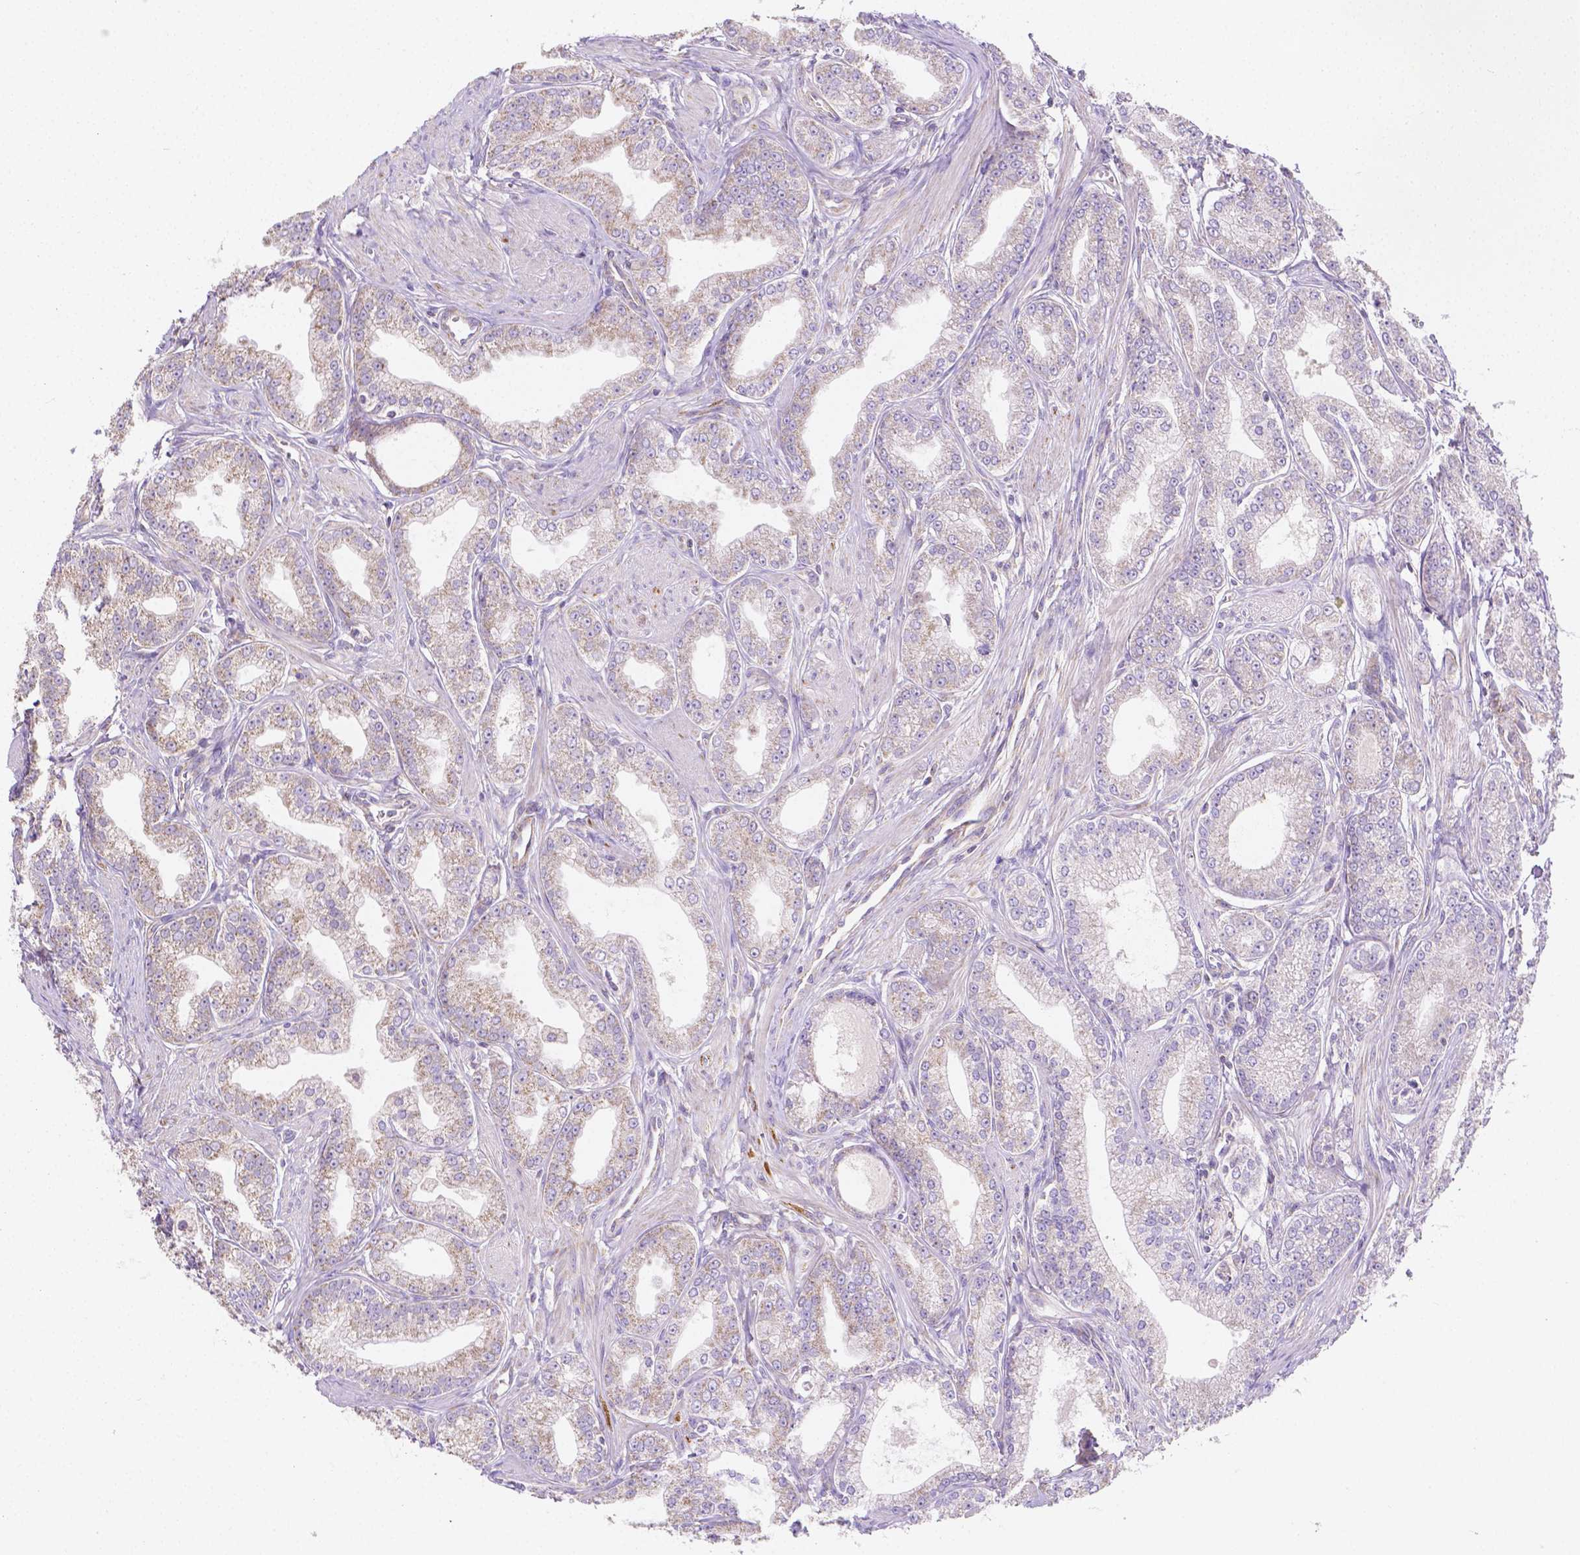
{"staining": {"intensity": "weak", "quantity": "25%-75%", "location": "cytoplasmic/membranous"}, "tissue": "prostate cancer", "cell_type": "Tumor cells", "image_type": "cancer", "snomed": [{"axis": "morphology", "description": "Adenocarcinoma, NOS"}, {"axis": "topography", "description": "Prostate"}], "caption": "This histopathology image displays prostate cancer (adenocarcinoma) stained with immunohistochemistry to label a protein in brown. The cytoplasmic/membranous of tumor cells show weak positivity for the protein. Nuclei are counter-stained blue.", "gene": "SGTB", "patient": {"sex": "male", "age": 71}}